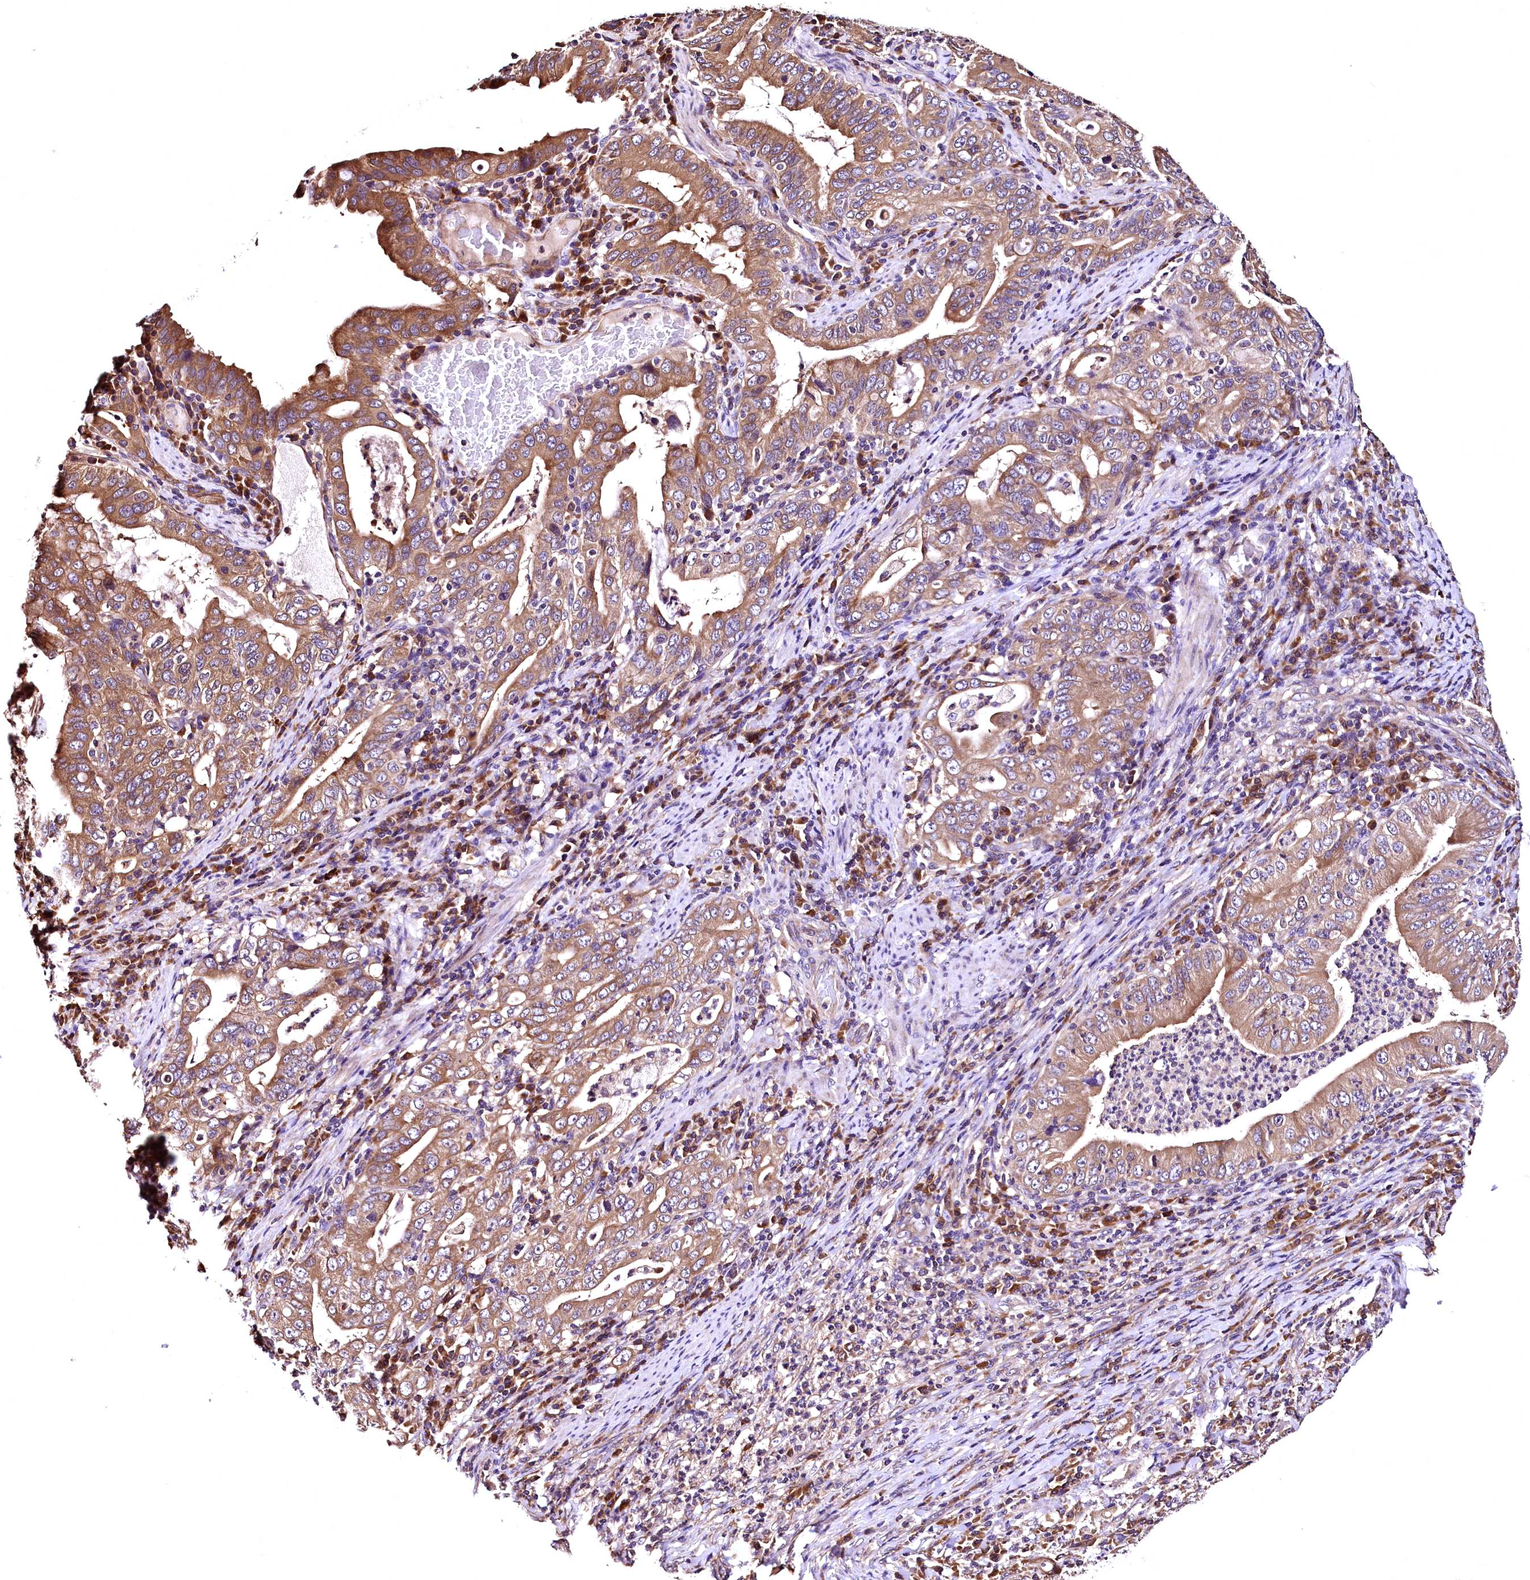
{"staining": {"intensity": "moderate", "quantity": ">75%", "location": "cytoplasmic/membranous"}, "tissue": "stomach cancer", "cell_type": "Tumor cells", "image_type": "cancer", "snomed": [{"axis": "morphology", "description": "Normal tissue, NOS"}, {"axis": "morphology", "description": "Adenocarcinoma, NOS"}, {"axis": "topography", "description": "Esophagus"}, {"axis": "topography", "description": "Stomach, upper"}, {"axis": "topography", "description": "Peripheral nerve tissue"}], "caption": "Stomach cancer (adenocarcinoma) stained with a protein marker demonstrates moderate staining in tumor cells.", "gene": "LRSAM1", "patient": {"sex": "male", "age": 62}}